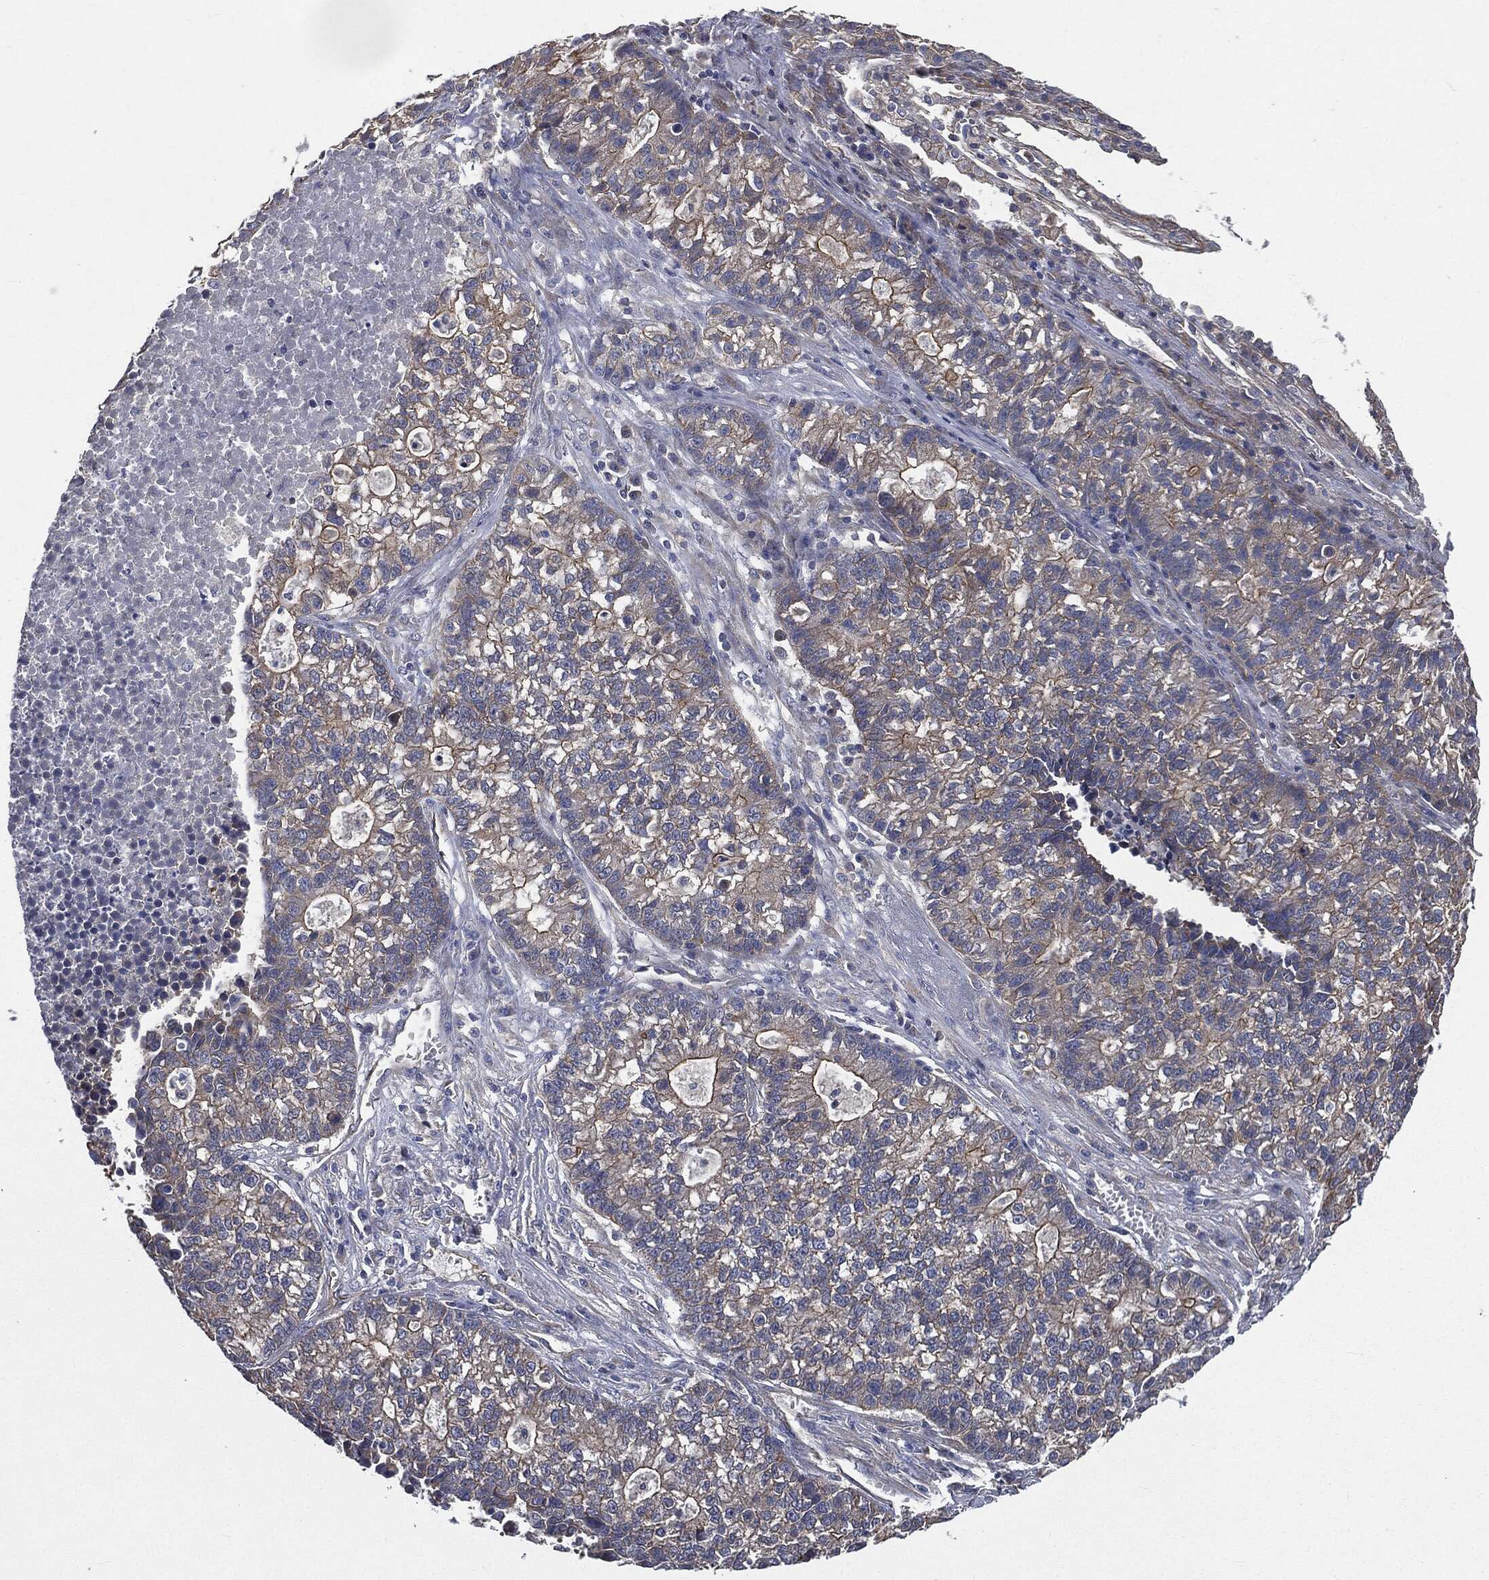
{"staining": {"intensity": "weak", "quantity": "25%-75%", "location": "cytoplasmic/membranous"}, "tissue": "lung cancer", "cell_type": "Tumor cells", "image_type": "cancer", "snomed": [{"axis": "morphology", "description": "Adenocarcinoma, NOS"}, {"axis": "topography", "description": "Lung"}], "caption": "Lung cancer (adenocarcinoma) stained for a protein shows weak cytoplasmic/membranous positivity in tumor cells.", "gene": "EPS15L1", "patient": {"sex": "male", "age": 57}}